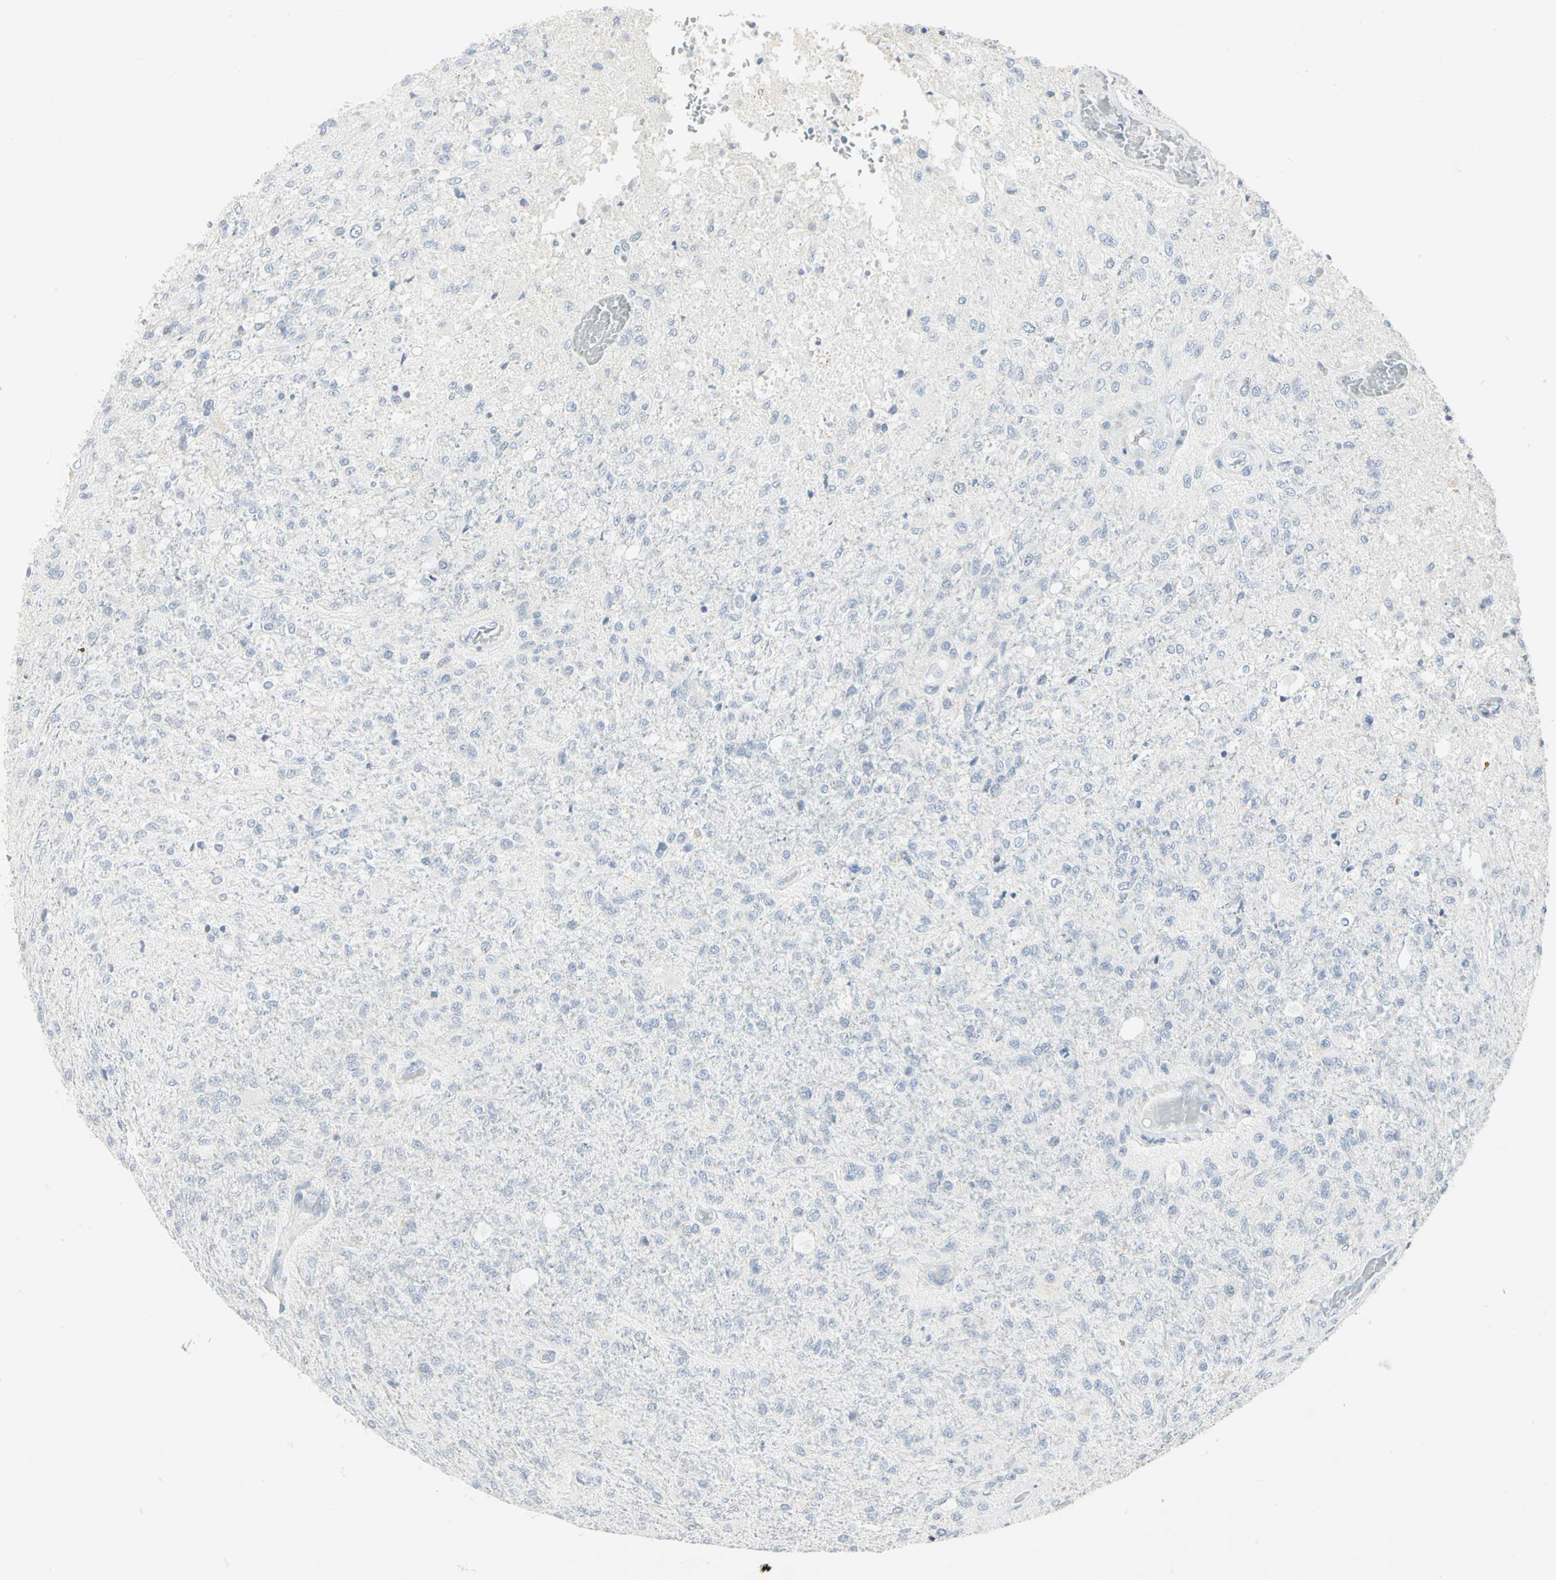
{"staining": {"intensity": "negative", "quantity": "none", "location": "none"}, "tissue": "glioma", "cell_type": "Tumor cells", "image_type": "cancer", "snomed": [{"axis": "morphology", "description": "Normal tissue, NOS"}, {"axis": "morphology", "description": "Glioma, malignant, High grade"}, {"axis": "topography", "description": "Cerebral cortex"}], "caption": "Glioma was stained to show a protein in brown. There is no significant positivity in tumor cells.", "gene": "HELLS", "patient": {"sex": "male", "age": 77}}